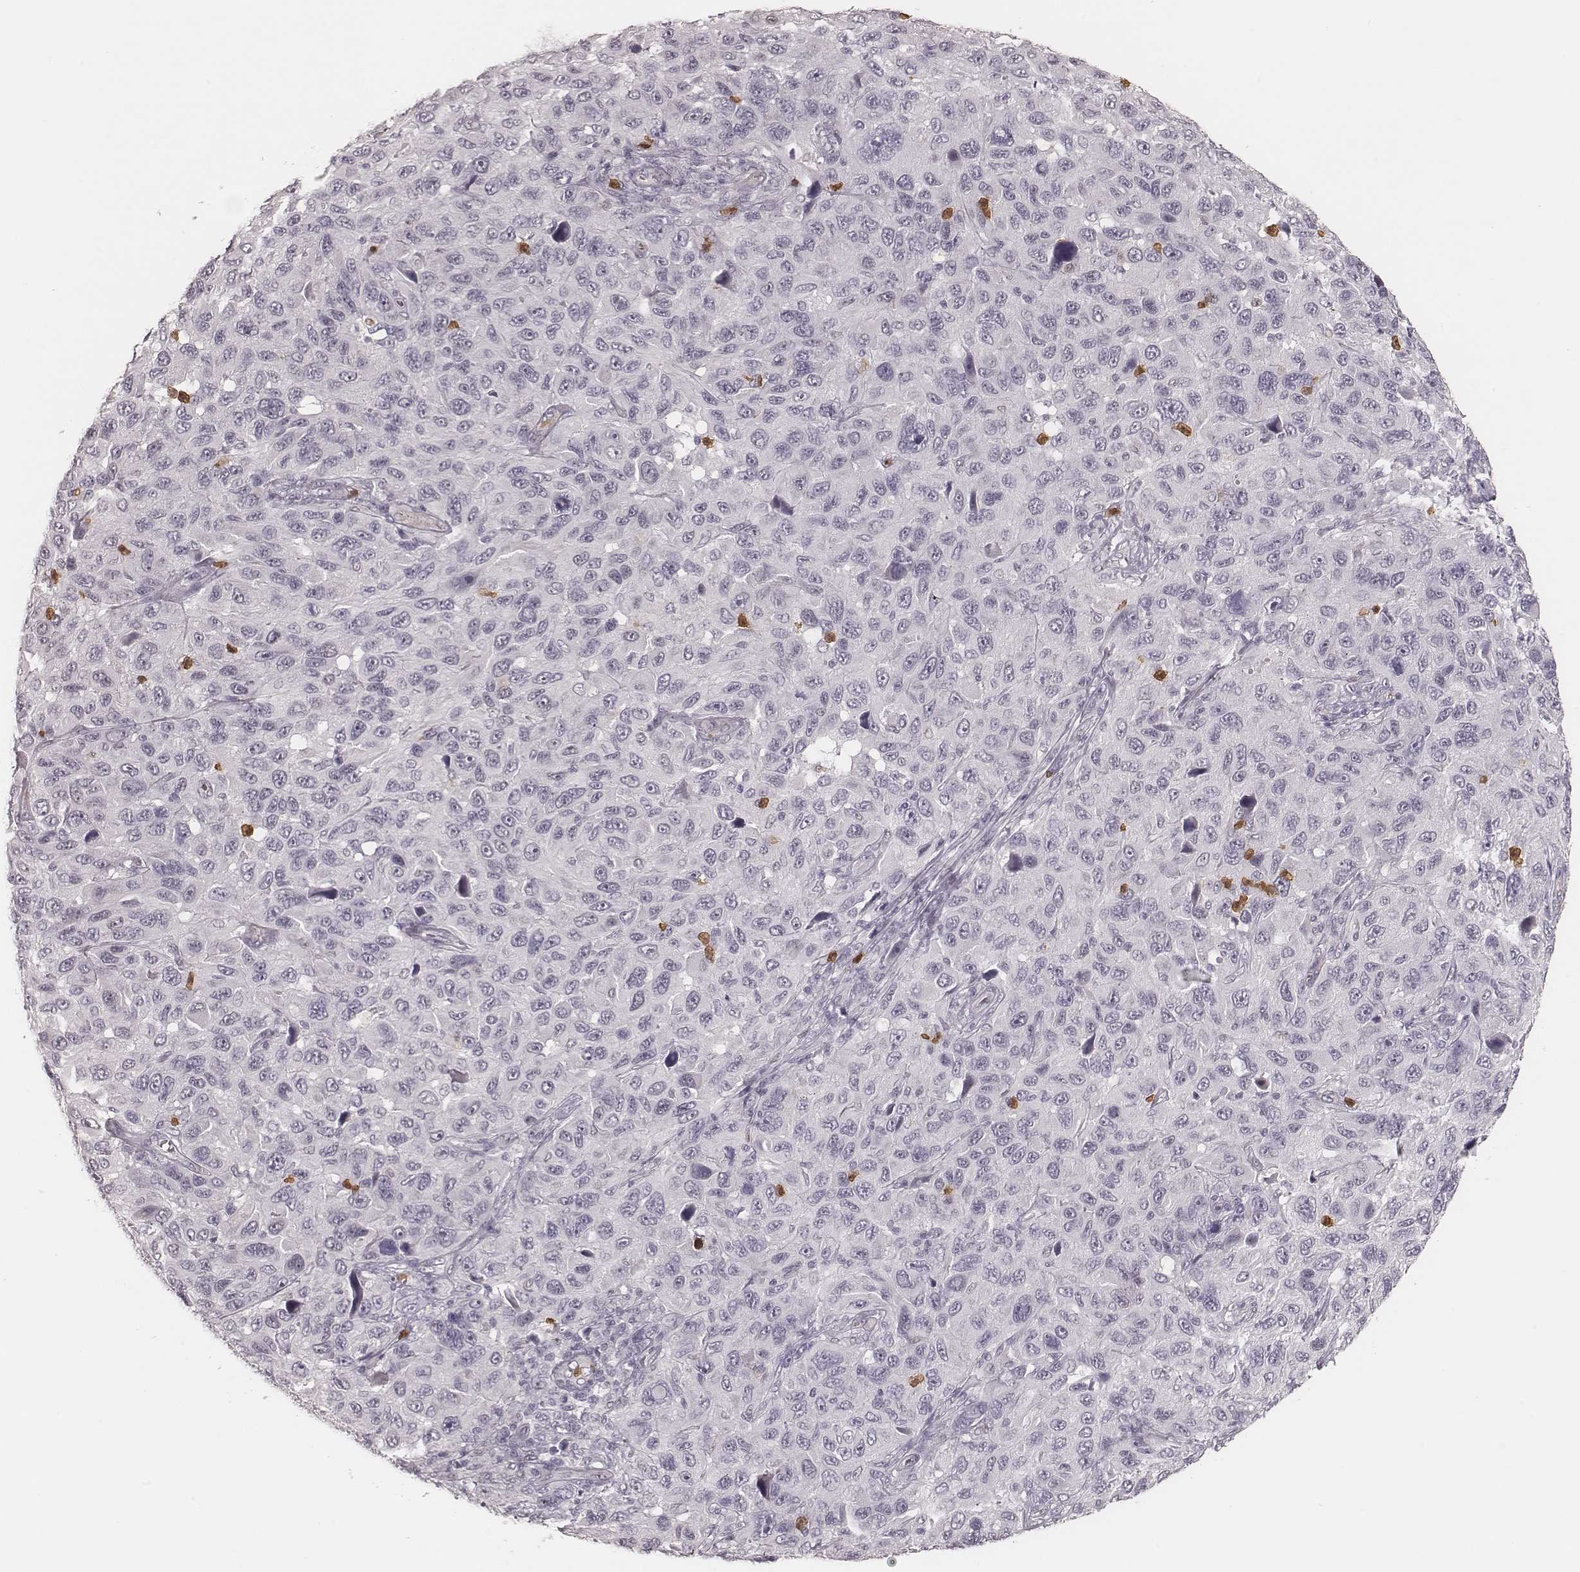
{"staining": {"intensity": "negative", "quantity": "none", "location": "none"}, "tissue": "melanoma", "cell_type": "Tumor cells", "image_type": "cancer", "snomed": [{"axis": "morphology", "description": "Malignant melanoma, NOS"}, {"axis": "topography", "description": "Skin"}], "caption": "Micrograph shows no significant protein staining in tumor cells of melanoma.", "gene": "KITLG", "patient": {"sex": "male", "age": 53}}